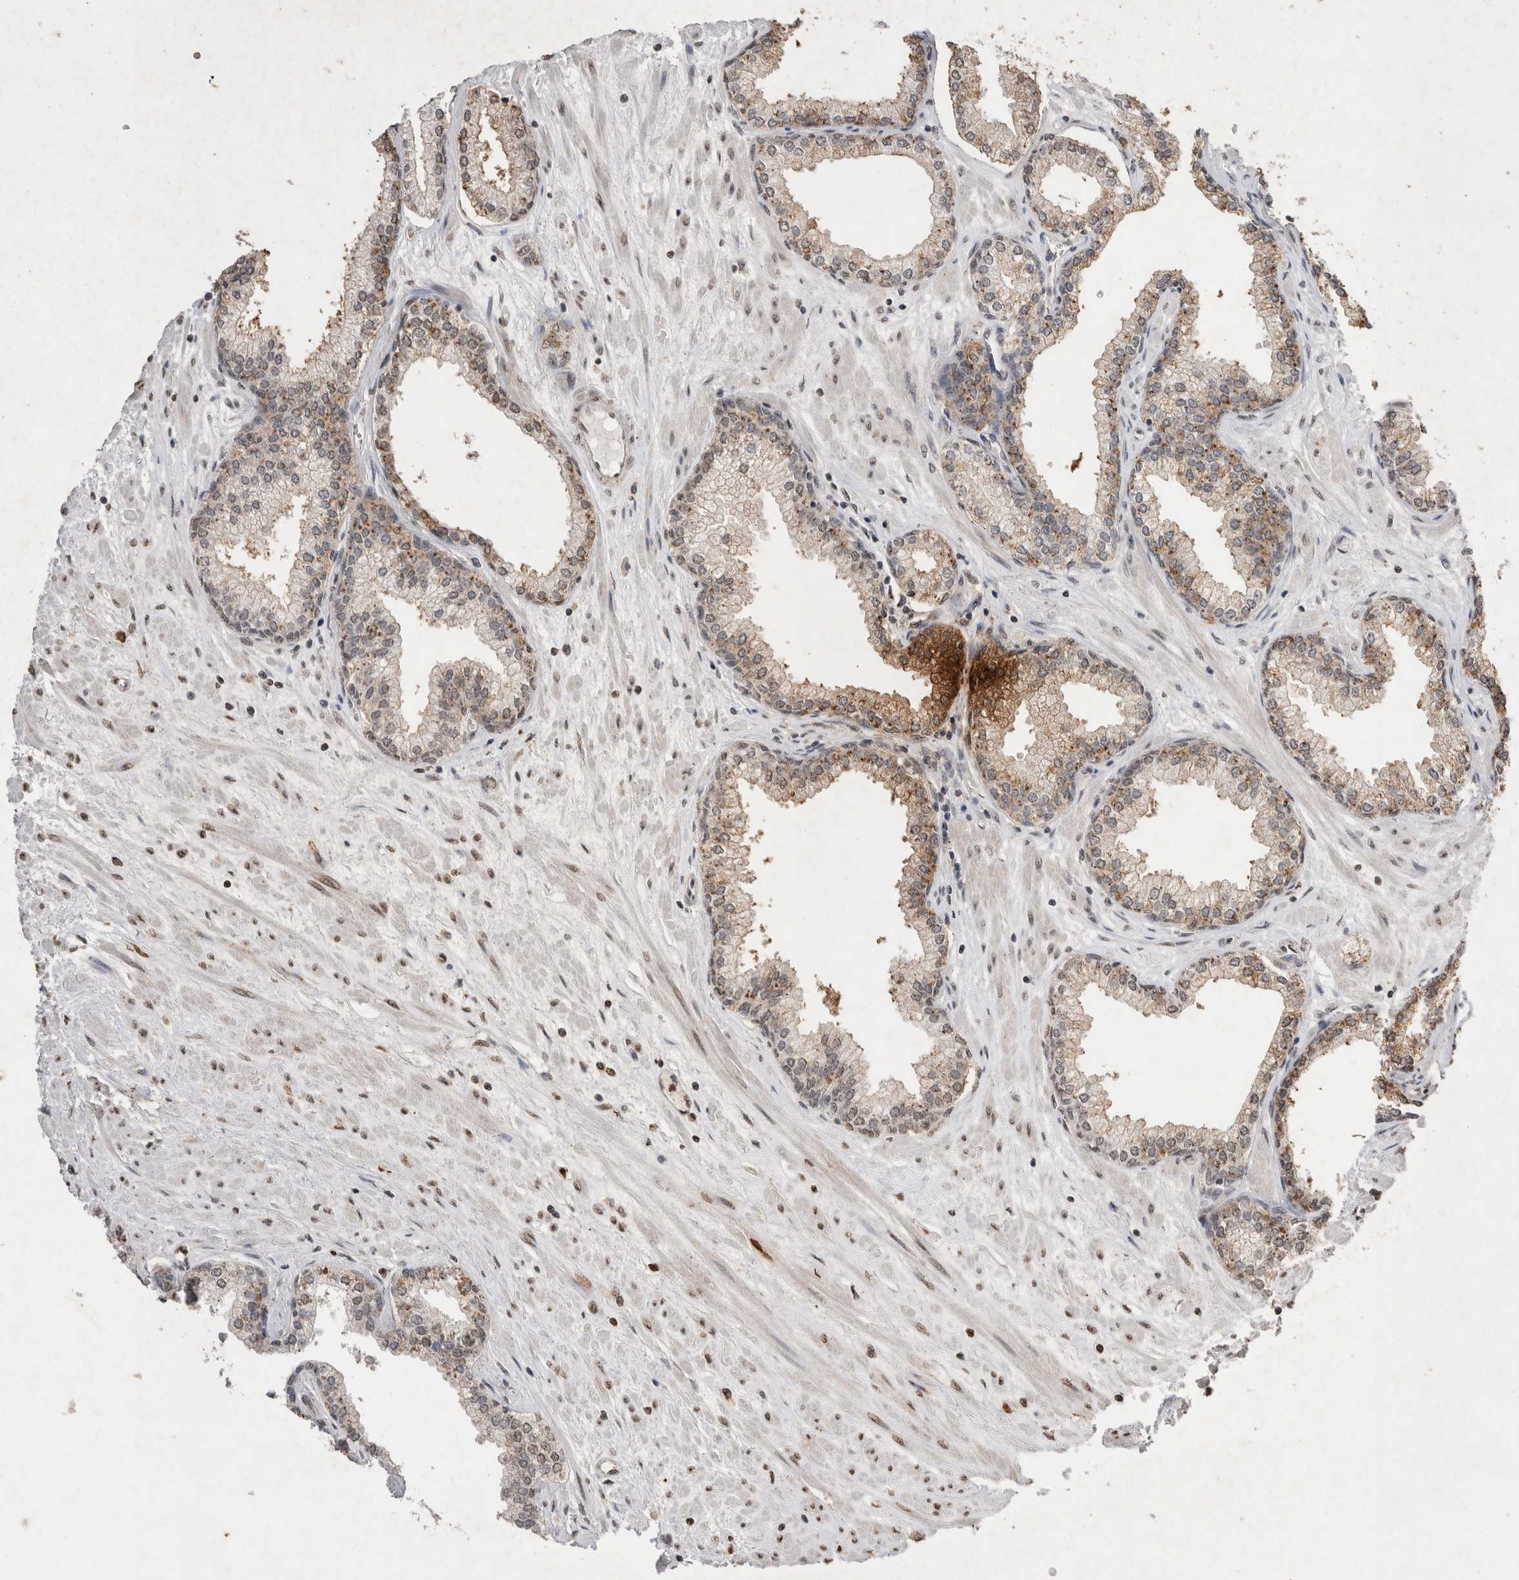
{"staining": {"intensity": "moderate", "quantity": "<25%", "location": "cytoplasmic/membranous"}, "tissue": "prostate", "cell_type": "Glandular cells", "image_type": "normal", "snomed": [{"axis": "morphology", "description": "Normal tissue, NOS"}, {"axis": "morphology", "description": "Urothelial carcinoma, Low grade"}, {"axis": "topography", "description": "Urinary bladder"}, {"axis": "topography", "description": "Prostate"}], "caption": "Normal prostate was stained to show a protein in brown. There is low levels of moderate cytoplasmic/membranous expression in about <25% of glandular cells. The staining was performed using DAB (3,3'-diaminobenzidine) to visualize the protein expression in brown, while the nuclei were stained in blue with hematoxylin (Magnification: 20x).", "gene": "STK11", "patient": {"sex": "male", "age": 60}}